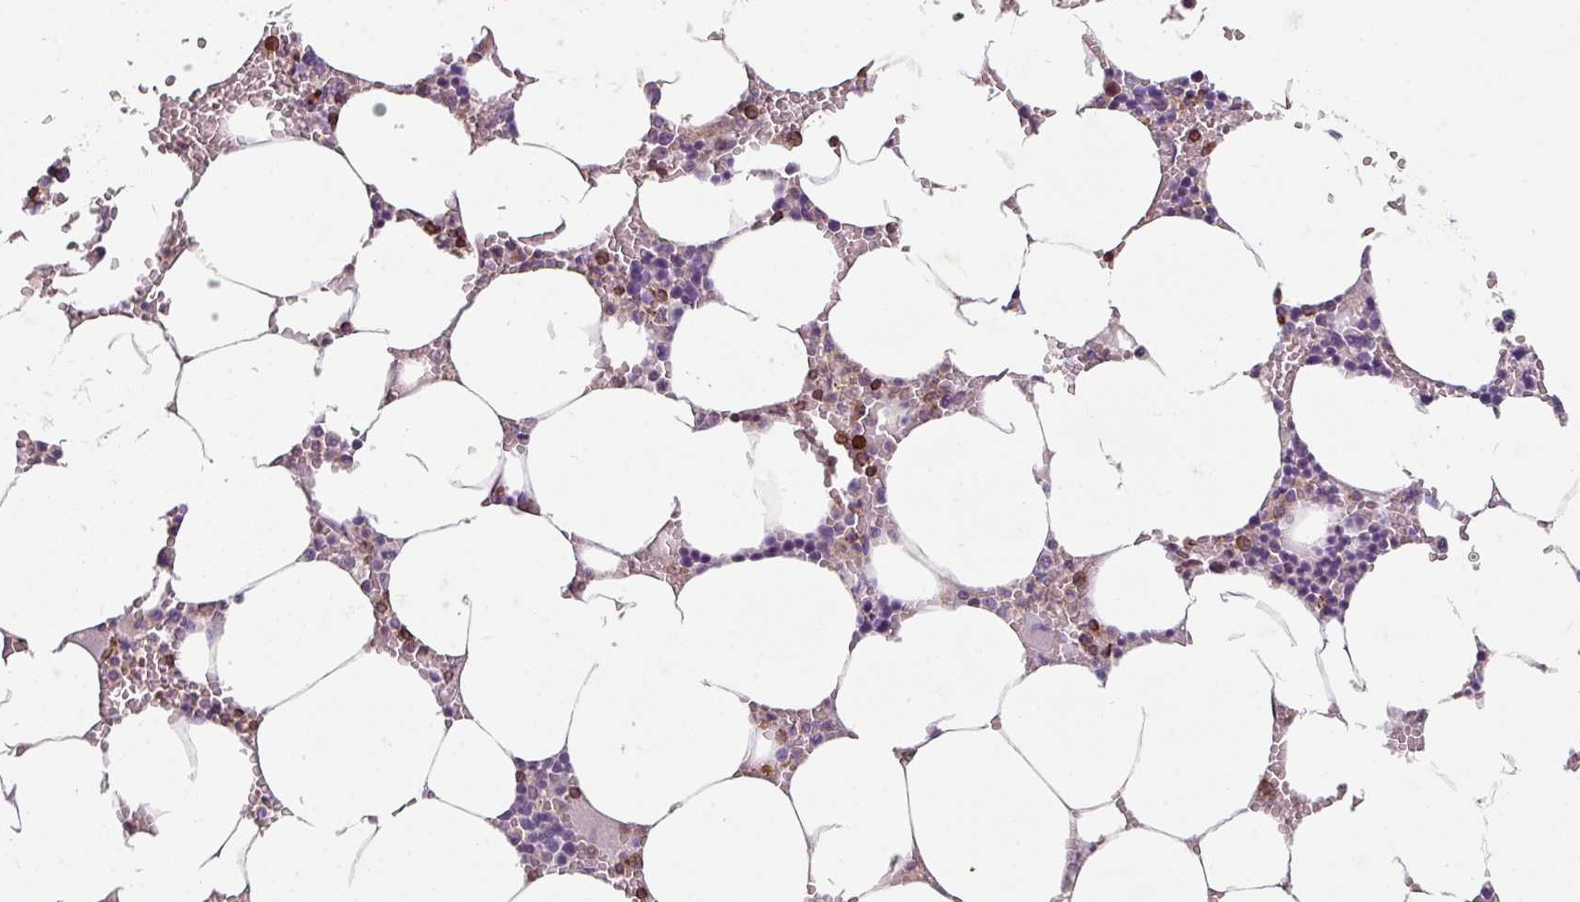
{"staining": {"intensity": "strong", "quantity": "<25%", "location": "cytoplasmic/membranous"}, "tissue": "bone marrow", "cell_type": "Hematopoietic cells", "image_type": "normal", "snomed": [{"axis": "morphology", "description": "Normal tissue, NOS"}, {"axis": "topography", "description": "Bone marrow"}], "caption": "This histopathology image exhibits IHC staining of benign bone marrow, with medium strong cytoplasmic/membranous expression in approximately <25% of hematopoietic cells.", "gene": "NEDD9", "patient": {"sex": "male", "age": 70}}